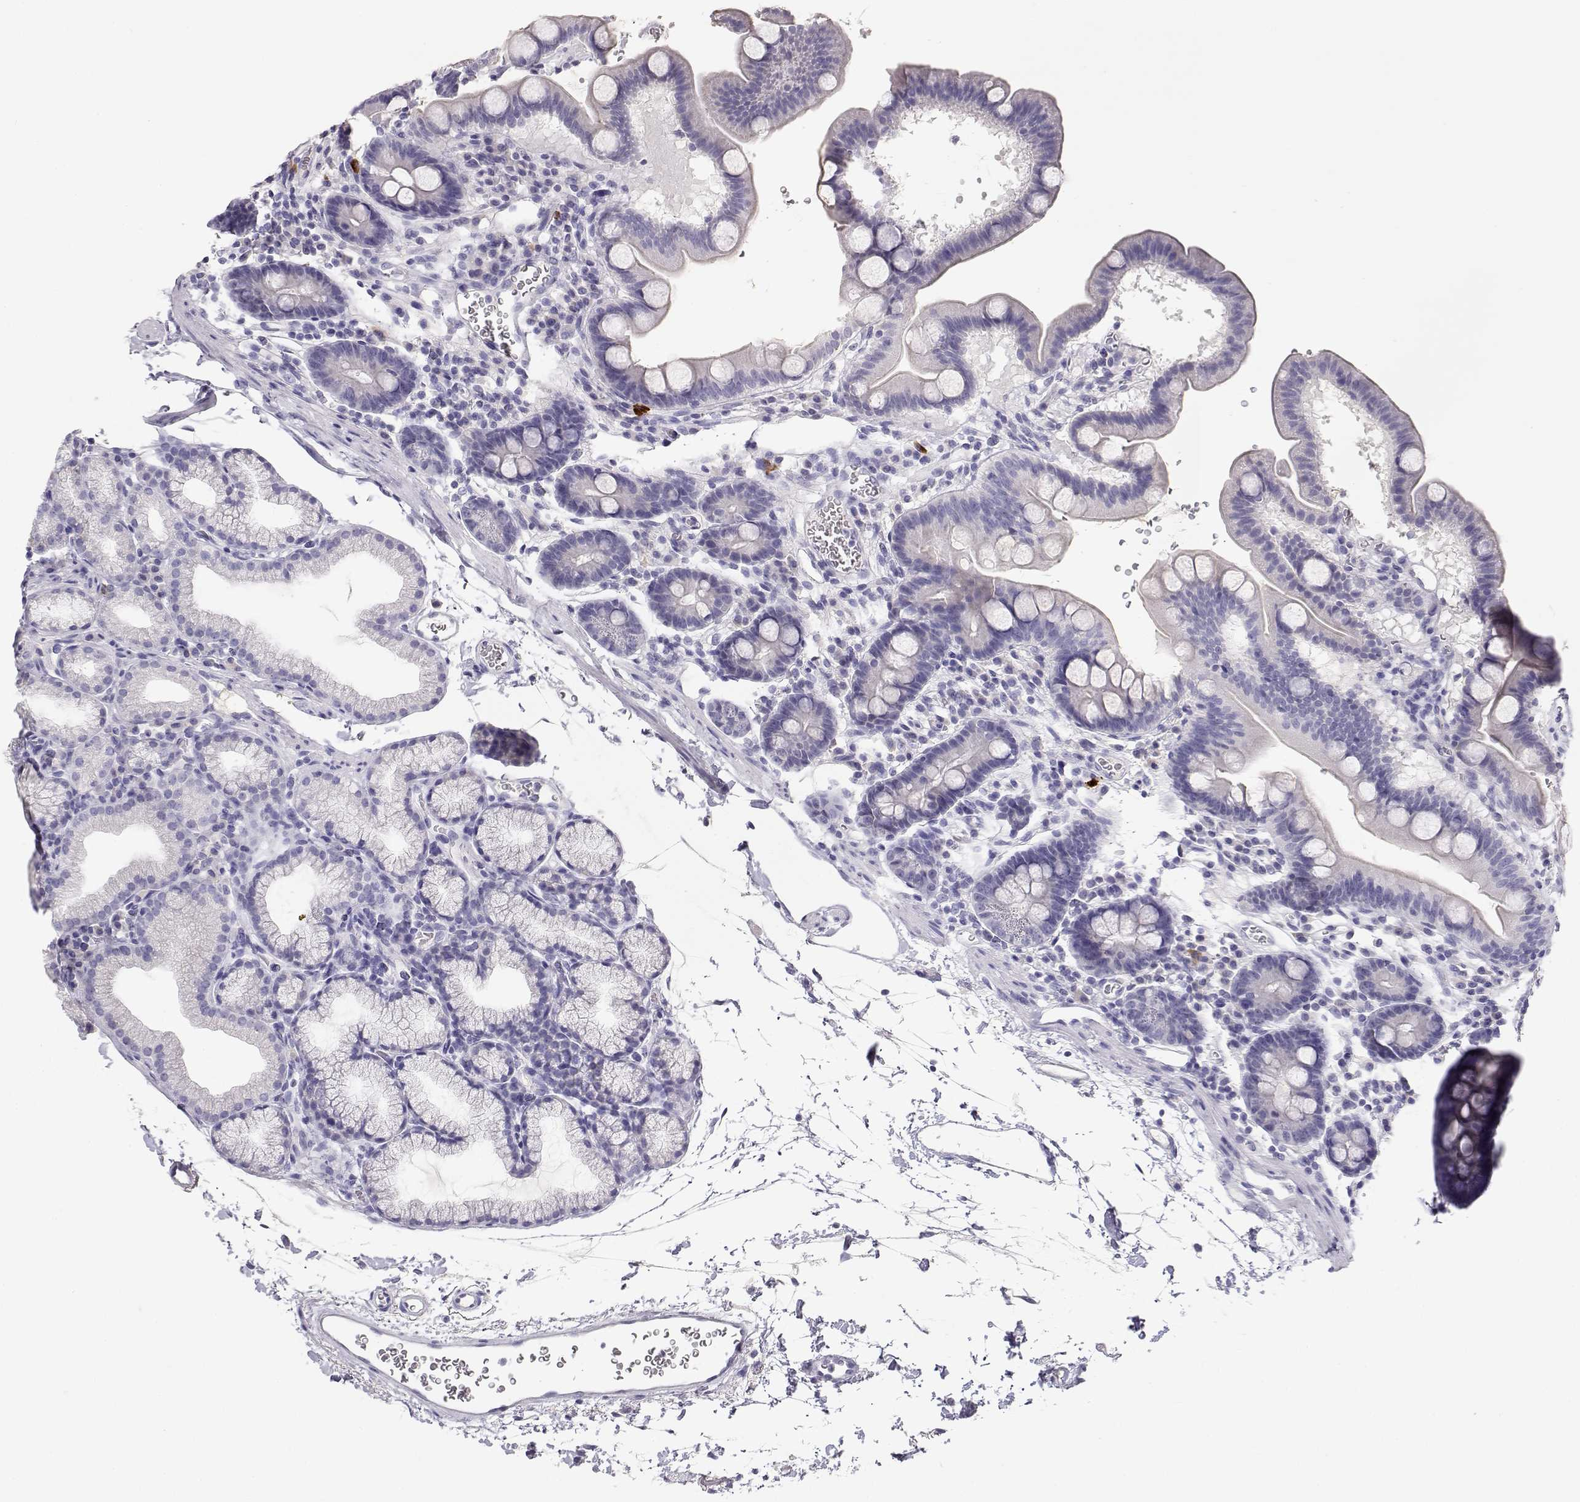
{"staining": {"intensity": "negative", "quantity": "none", "location": "none"}, "tissue": "duodenum", "cell_type": "Glandular cells", "image_type": "normal", "snomed": [{"axis": "morphology", "description": "Normal tissue, NOS"}, {"axis": "topography", "description": "Duodenum"}], "caption": "Immunohistochemistry photomicrograph of unremarkable duodenum: human duodenum stained with DAB (3,3'-diaminobenzidine) exhibits no significant protein expression in glandular cells.", "gene": "GPR174", "patient": {"sex": "male", "age": 59}}